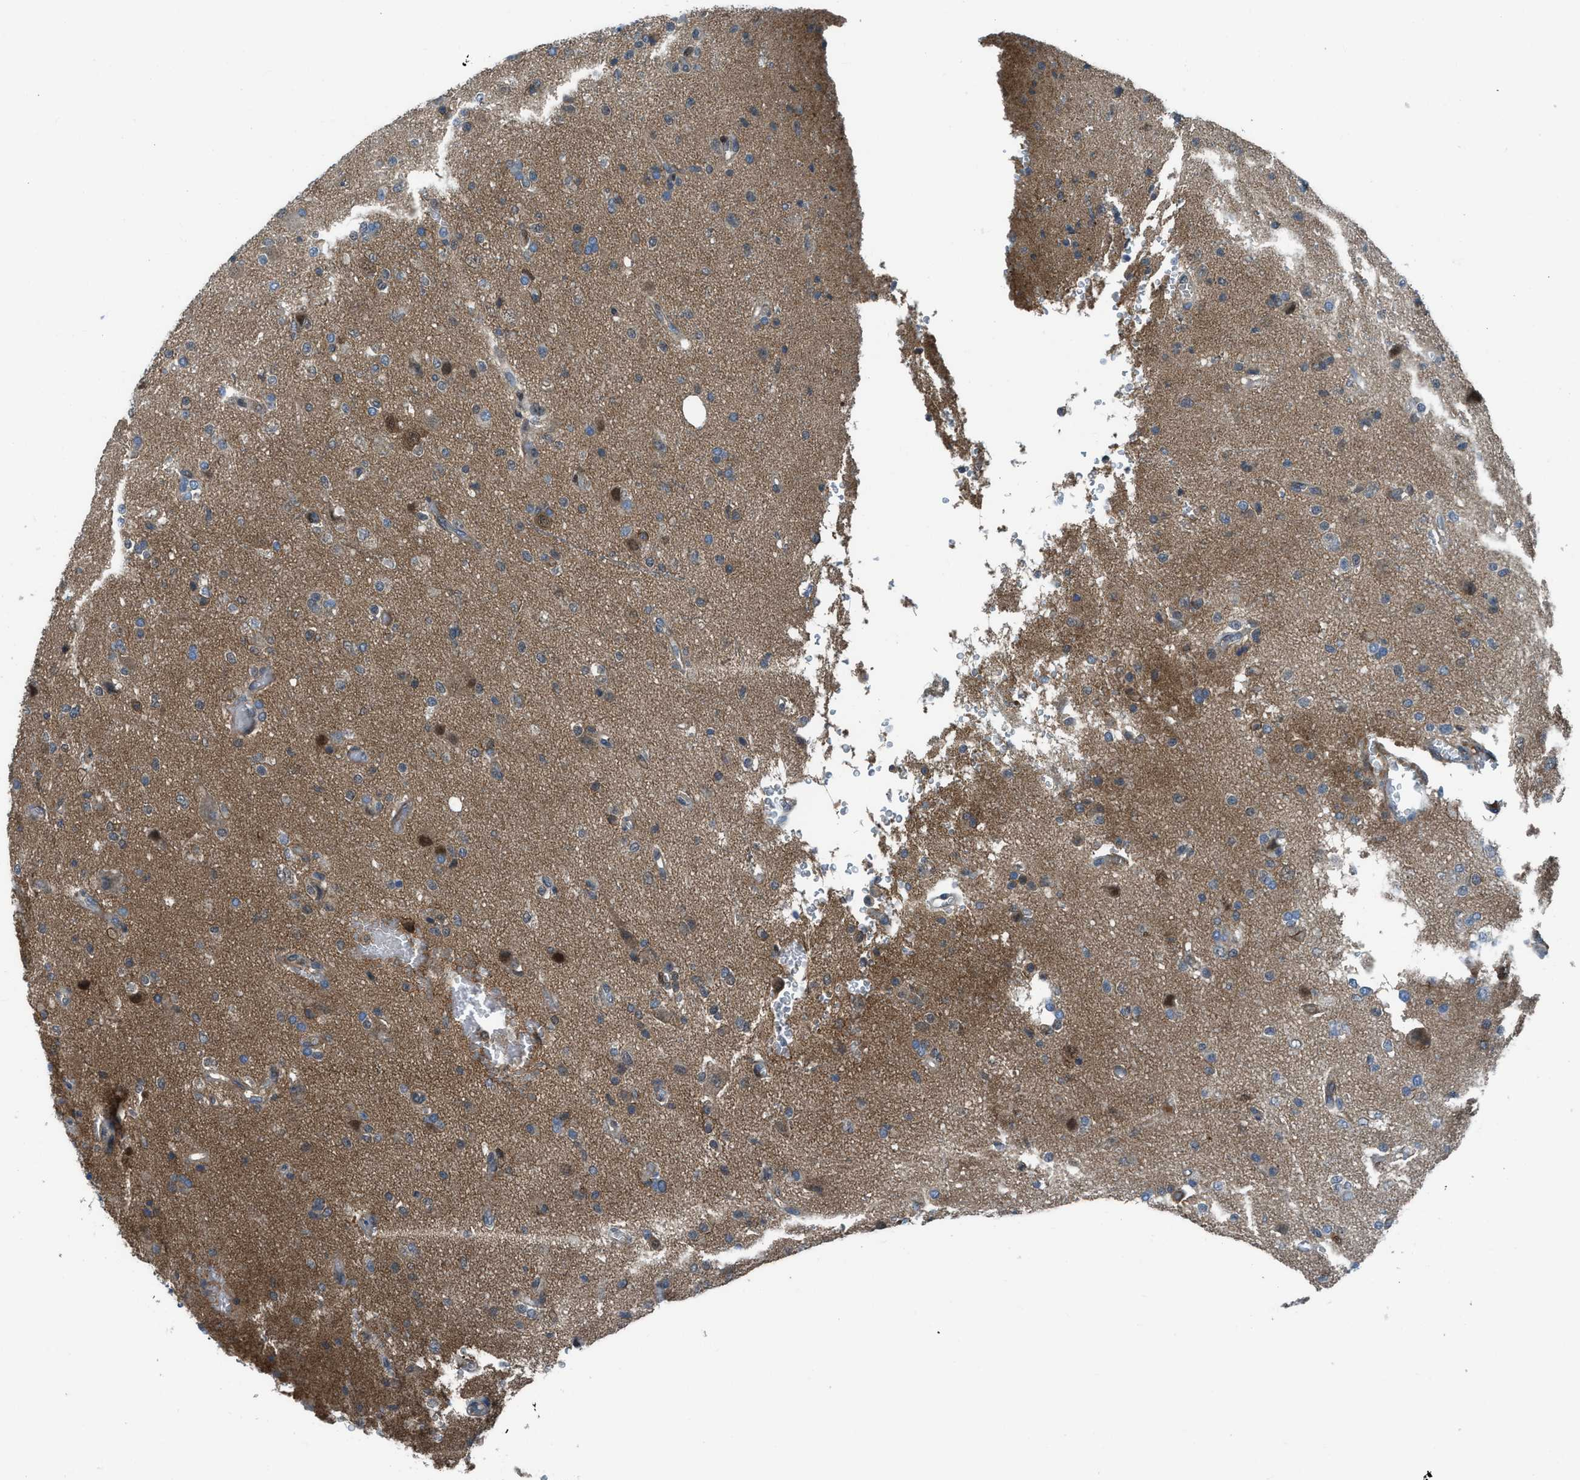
{"staining": {"intensity": "moderate", "quantity": "<25%", "location": "cytoplasmic/membranous,nuclear"}, "tissue": "glioma", "cell_type": "Tumor cells", "image_type": "cancer", "snomed": [{"axis": "morphology", "description": "Glioma, malignant, High grade"}, {"axis": "topography", "description": "Brain"}], "caption": "DAB immunohistochemical staining of human malignant glioma (high-grade) displays moderate cytoplasmic/membranous and nuclear protein positivity in approximately <25% of tumor cells. (brown staining indicates protein expression, while blue staining denotes nuclei).", "gene": "PRKN", "patient": {"sex": "male", "age": 47}}